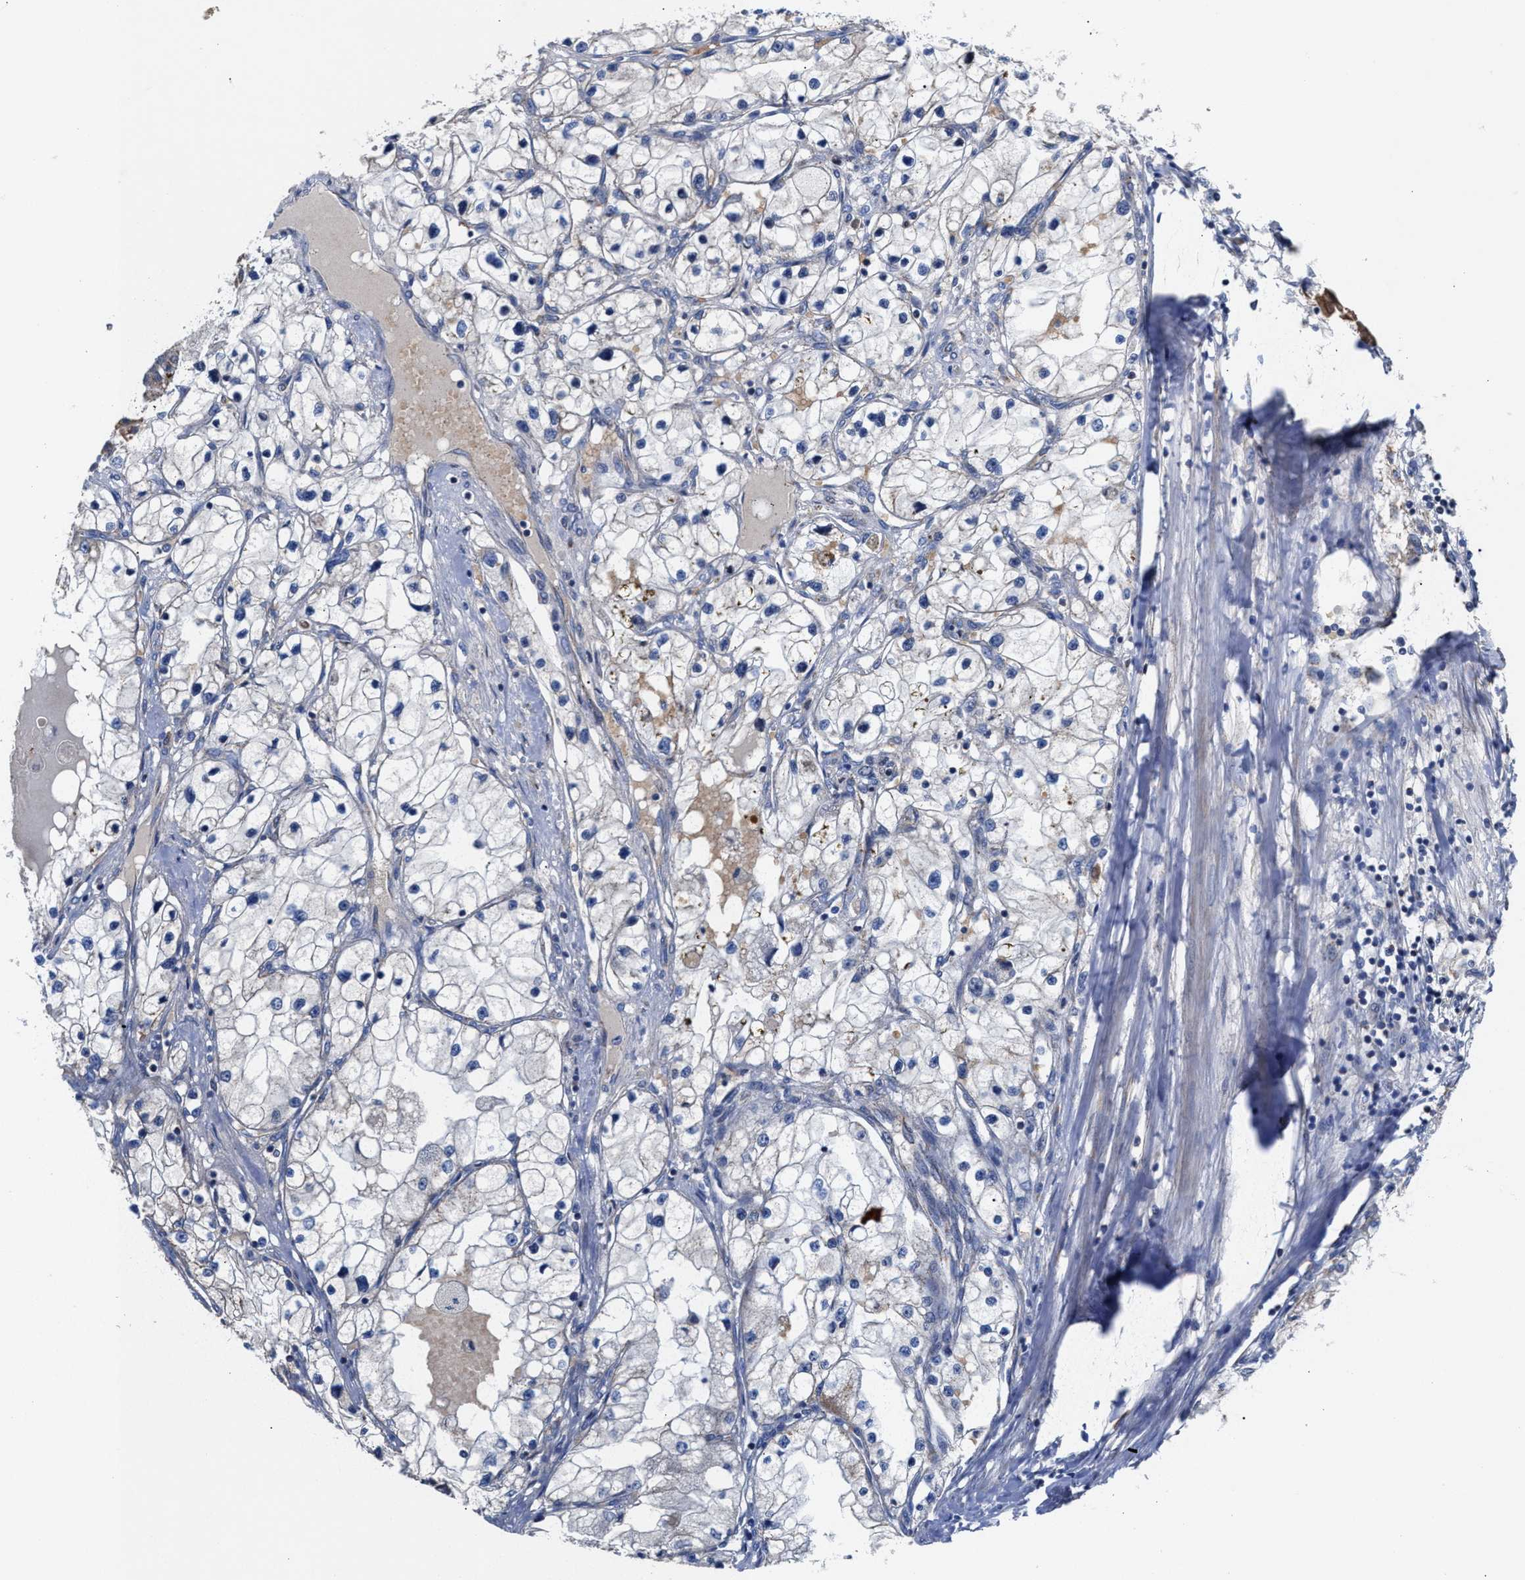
{"staining": {"intensity": "negative", "quantity": "none", "location": "none"}, "tissue": "renal cancer", "cell_type": "Tumor cells", "image_type": "cancer", "snomed": [{"axis": "morphology", "description": "Adenocarcinoma, NOS"}, {"axis": "topography", "description": "Kidney"}], "caption": "A high-resolution histopathology image shows IHC staining of renal cancer (adenocarcinoma), which exhibits no significant expression in tumor cells.", "gene": "MECR", "patient": {"sex": "male", "age": 68}}